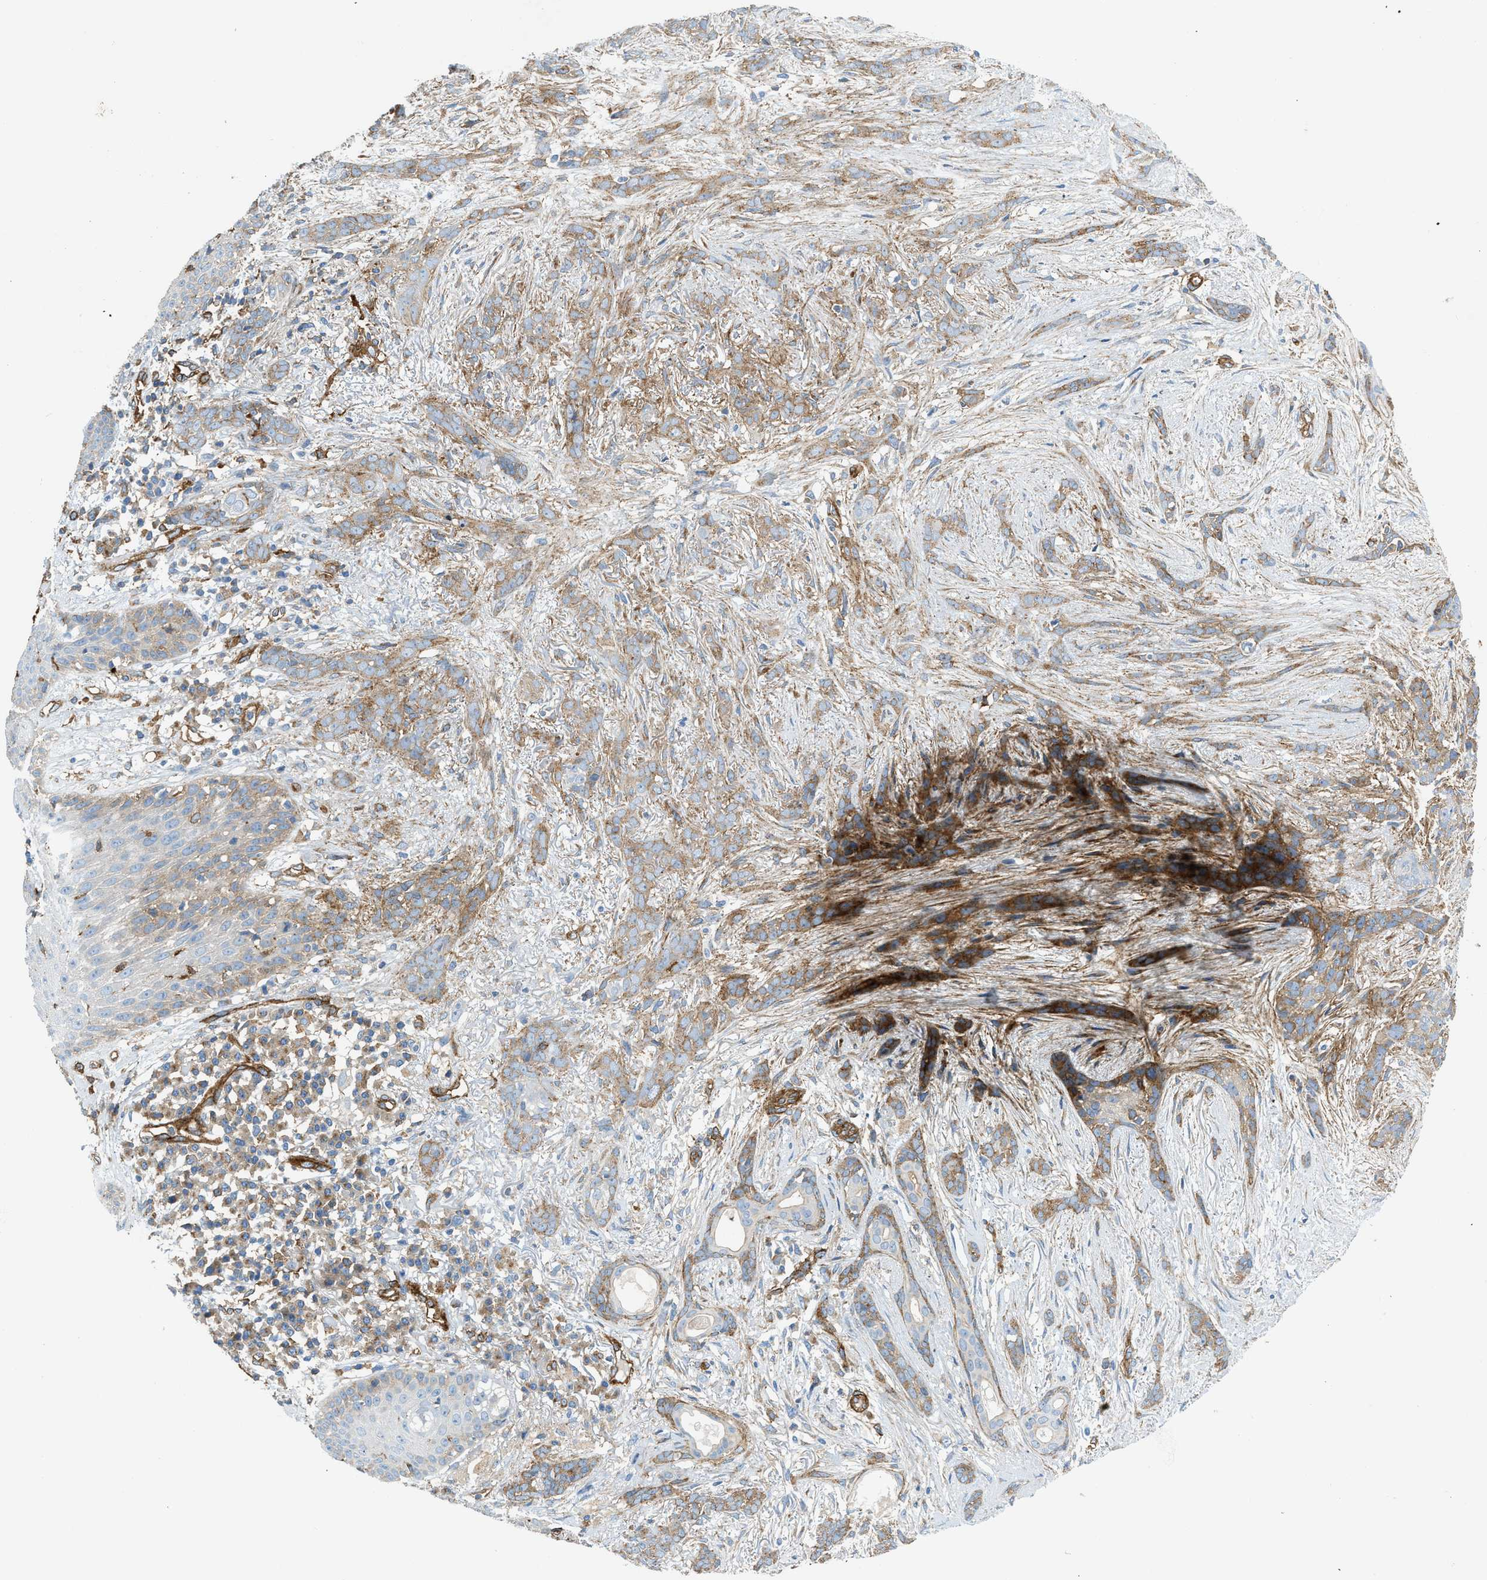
{"staining": {"intensity": "weak", "quantity": "25%-75%", "location": "cytoplasmic/membranous"}, "tissue": "skin cancer", "cell_type": "Tumor cells", "image_type": "cancer", "snomed": [{"axis": "morphology", "description": "Basal cell carcinoma"}, {"axis": "morphology", "description": "Adnexal tumor, benign"}, {"axis": "topography", "description": "Skin"}], "caption": "A micrograph of human skin cancer stained for a protein shows weak cytoplasmic/membranous brown staining in tumor cells. (IHC, brightfield microscopy, high magnification).", "gene": "HIP1", "patient": {"sex": "female", "age": 42}}